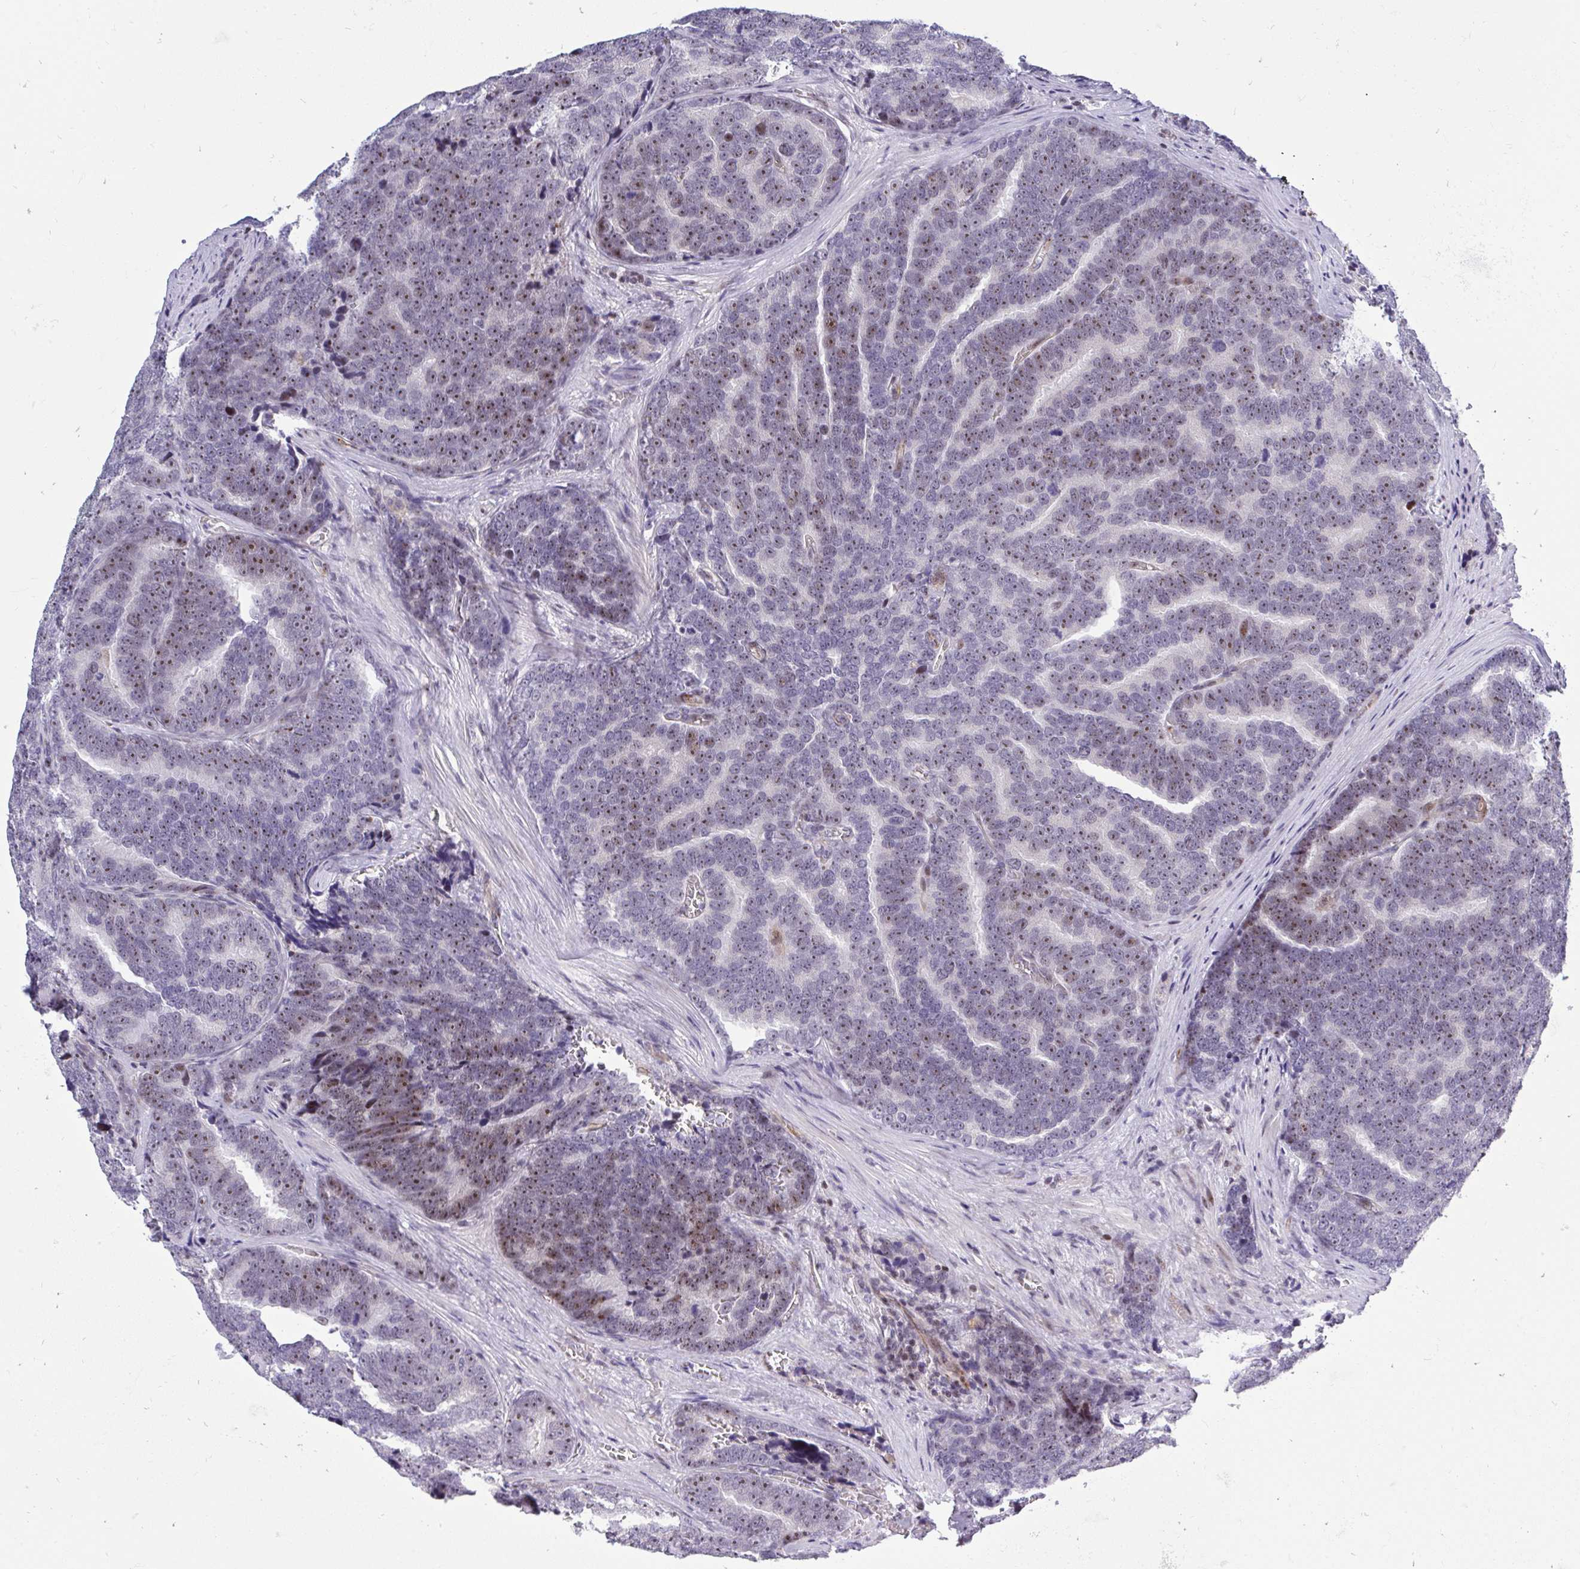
{"staining": {"intensity": "moderate", "quantity": "25%-75%", "location": "nuclear"}, "tissue": "prostate cancer", "cell_type": "Tumor cells", "image_type": "cancer", "snomed": [{"axis": "morphology", "description": "Adenocarcinoma, Low grade"}, {"axis": "topography", "description": "Prostate"}], "caption": "Protein expression by immunohistochemistry (IHC) displays moderate nuclear positivity in approximately 25%-75% of tumor cells in low-grade adenocarcinoma (prostate).", "gene": "PLPPR3", "patient": {"sex": "male", "age": 62}}